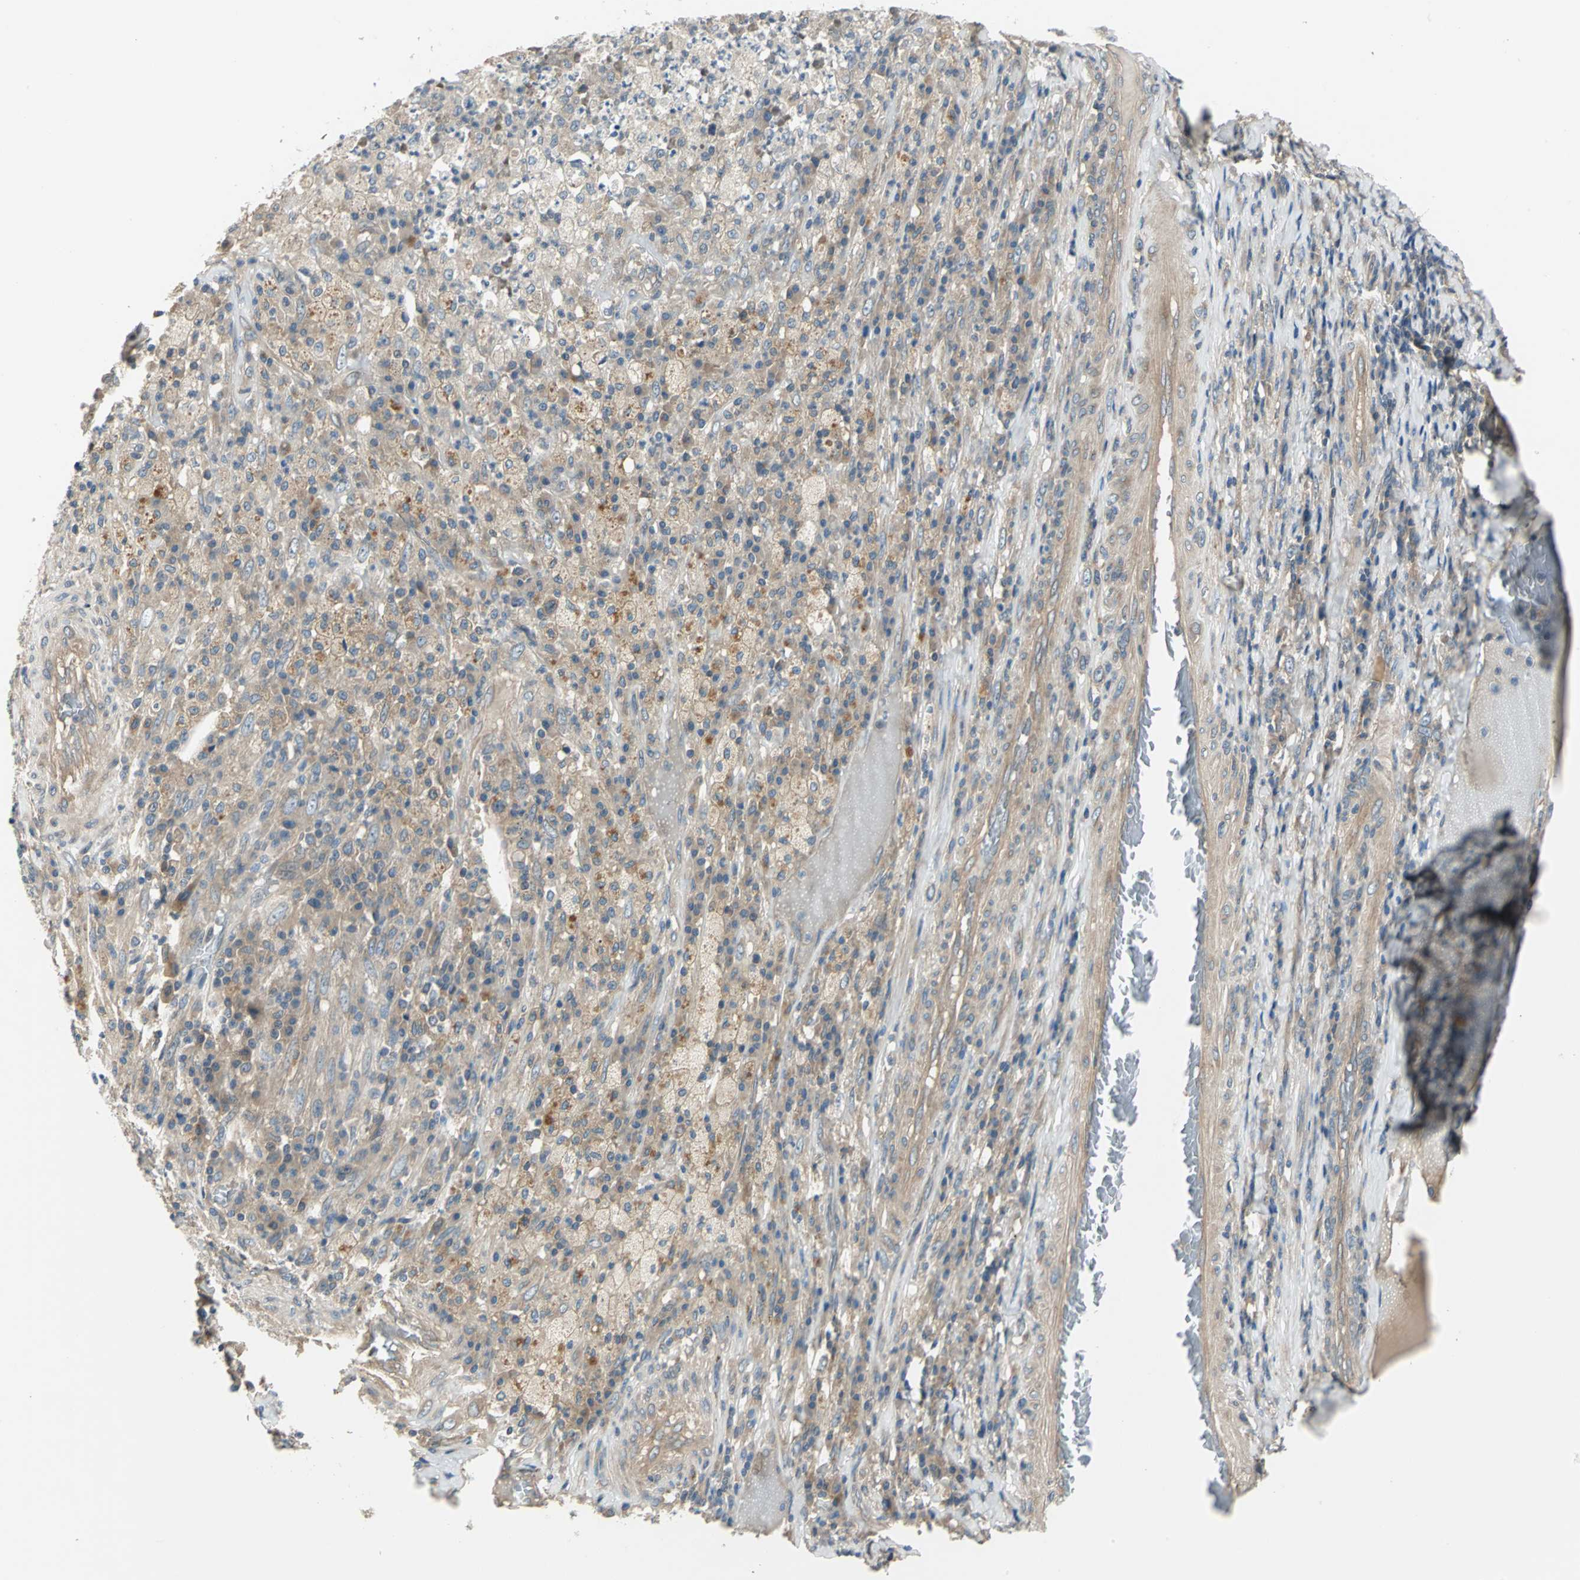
{"staining": {"intensity": "weak", "quantity": ">75%", "location": "cytoplasmic/membranous"}, "tissue": "testis cancer", "cell_type": "Tumor cells", "image_type": "cancer", "snomed": [{"axis": "morphology", "description": "Necrosis, NOS"}, {"axis": "morphology", "description": "Carcinoma, Embryonal, NOS"}, {"axis": "topography", "description": "Testis"}], "caption": "A low amount of weak cytoplasmic/membranous expression is appreciated in approximately >75% of tumor cells in testis cancer (embryonal carcinoma) tissue.", "gene": "PRKAA1", "patient": {"sex": "male", "age": 19}}